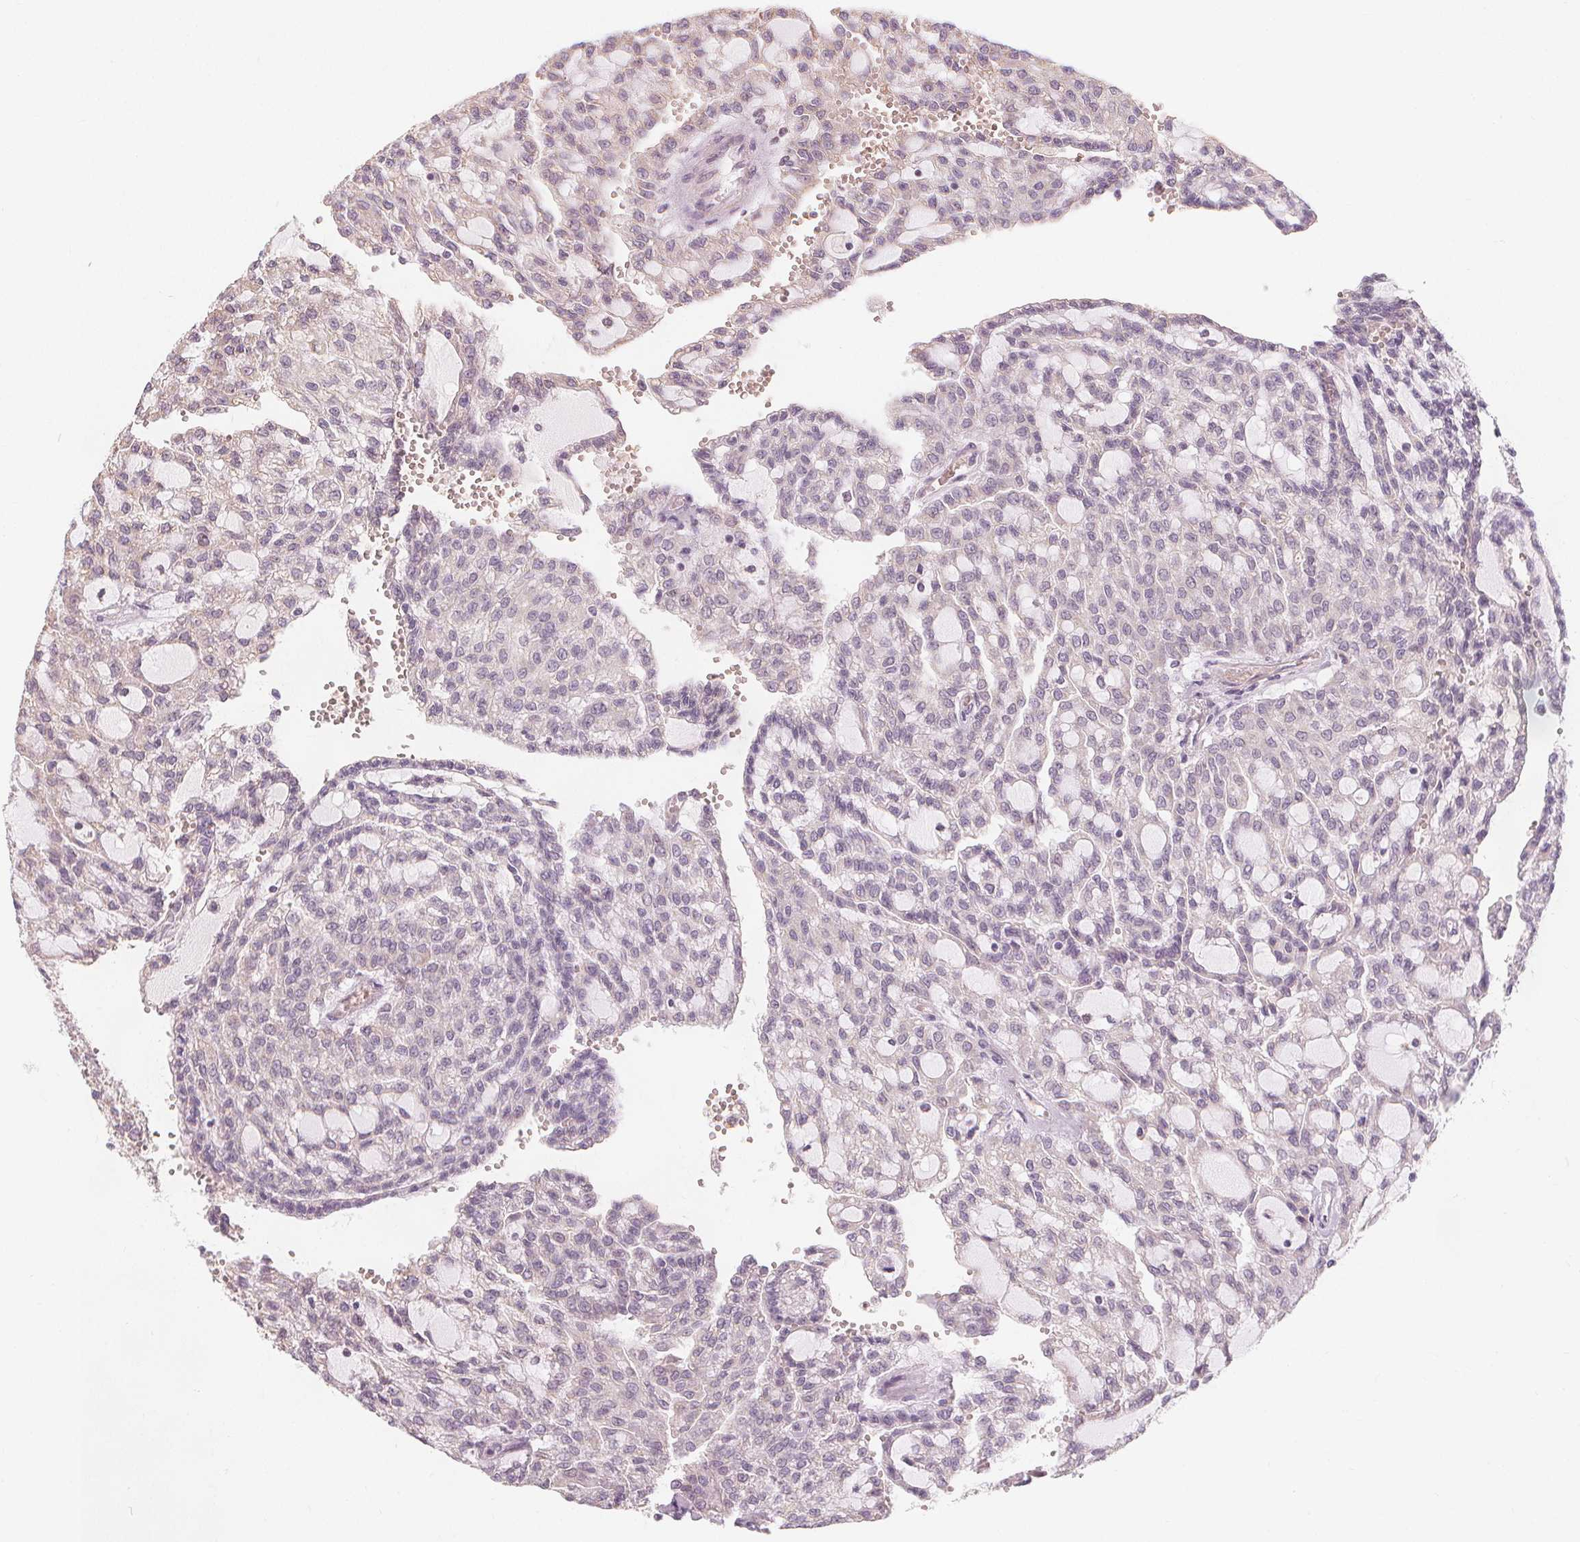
{"staining": {"intensity": "negative", "quantity": "none", "location": "none"}, "tissue": "renal cancer", "cell_type": "Tumor cells", "image_type": "cancer", "snomed": [{"axis": "morphology", "description": "Adenocarcinoma, NOS"}, {"axis": "topography", "description": "Kidney"}], "caption": "IHC micrograph of neoplastic tissue: human renal cancer stained with DAB (3,3'-diaminobenzidine) displays no significant protein expression in tumor cells.", "gene": "TIPIN", "patient": {"sex": "male", "age": 63}}